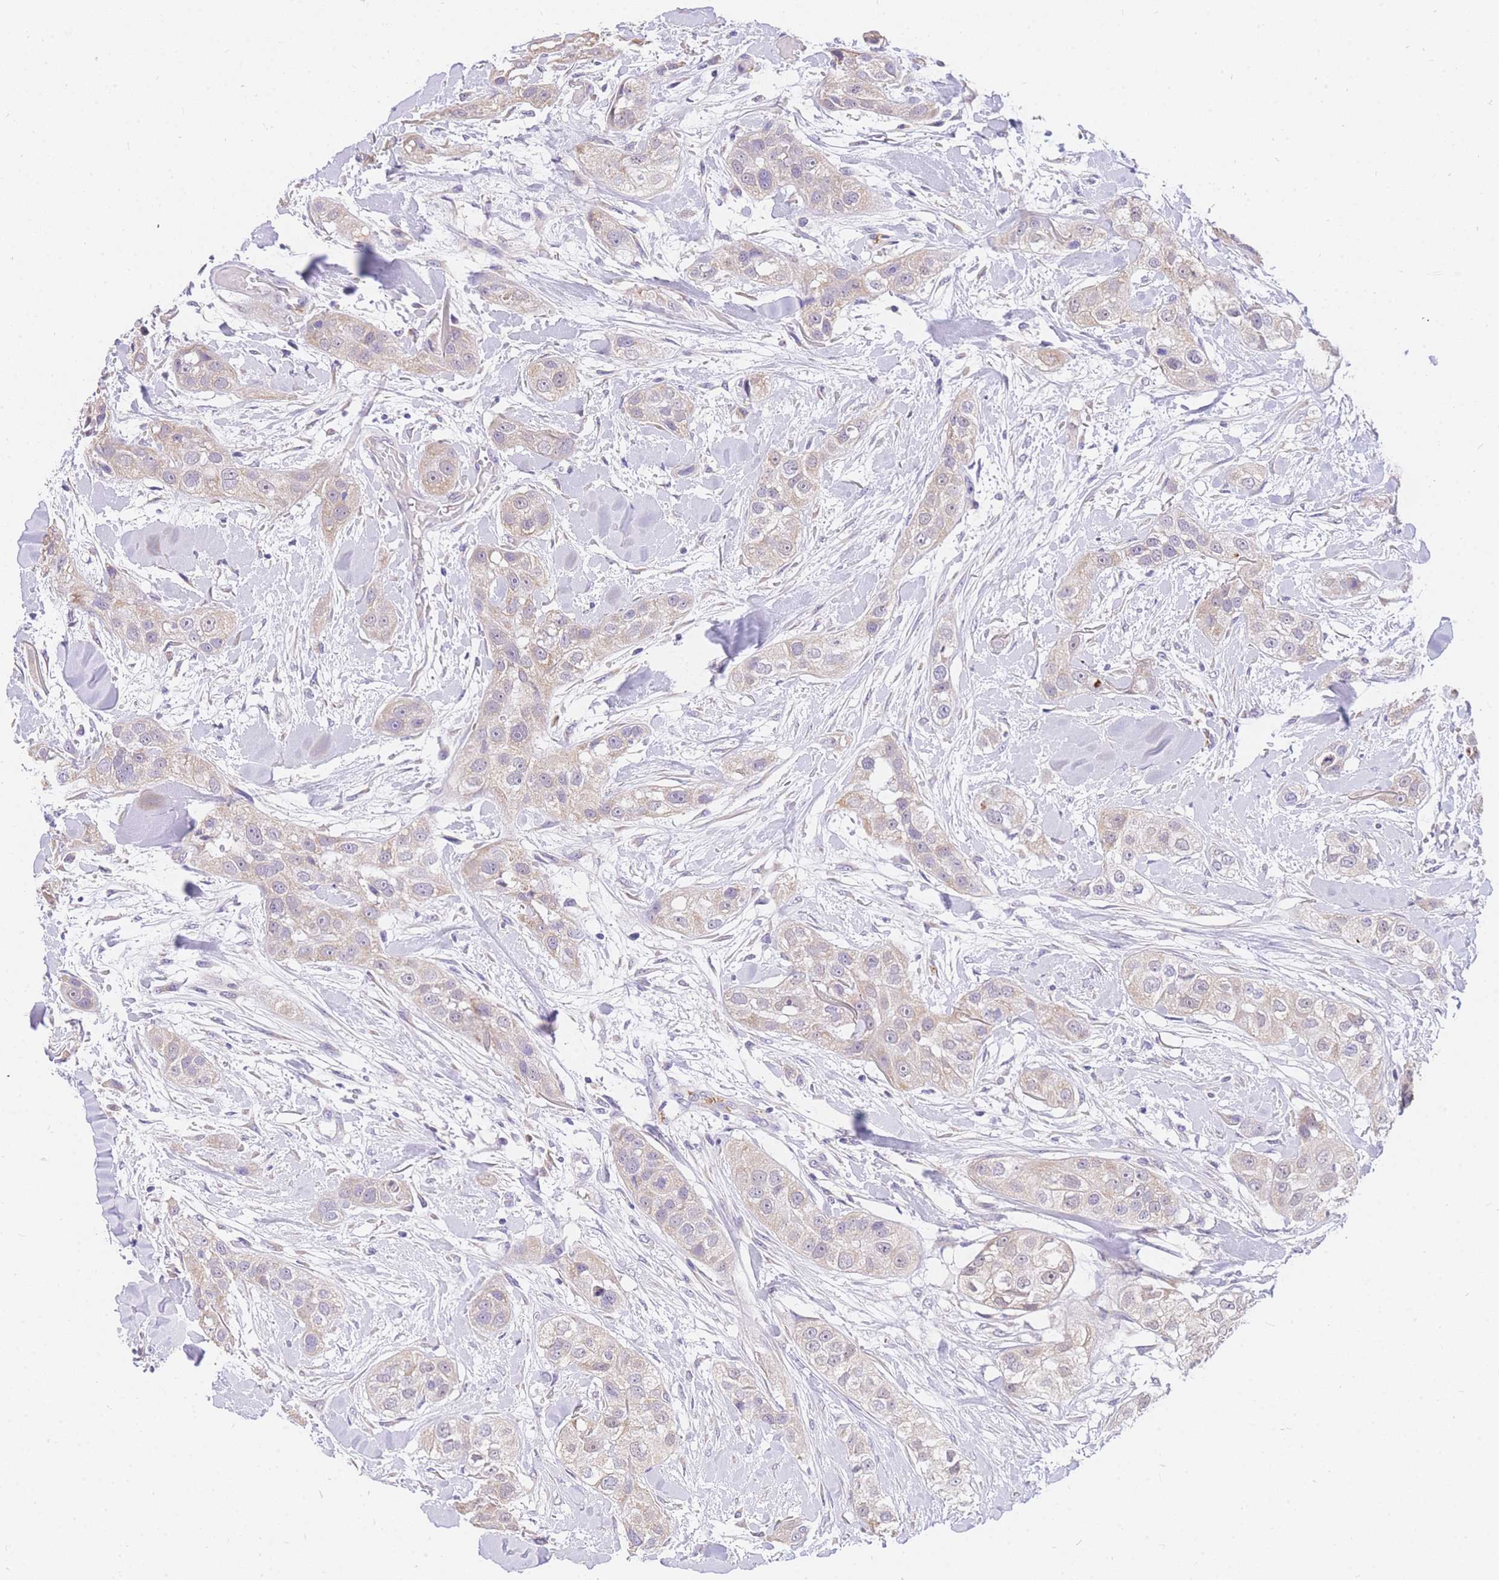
{"staining": {"intensity": "weak", "quantity": "<25%", "location": "cytoplasmic/membranous"}, "tissue": "head and neck cancer", "cell_type": "Tumor cells", "image_type": "cancer", "snomed": [{"axis": "morphology", "description": "Normal tissue, NOS"}, {"axis": "morphology", "description": "Squamous cell carcinoma, NOS"}, {"axis": "topography", "description": "Skeletal muscle"}, {"axis": "topography", "description": "Head-Neck"}], "caption": "High power microscopy image of an immunohistochemistry micrograph of head and neck squamous cell carcinoma, revealing no significant positivity in tumor cells.", "gene": "C2orf88", "patient": {"sex": "male", "age": 51}}